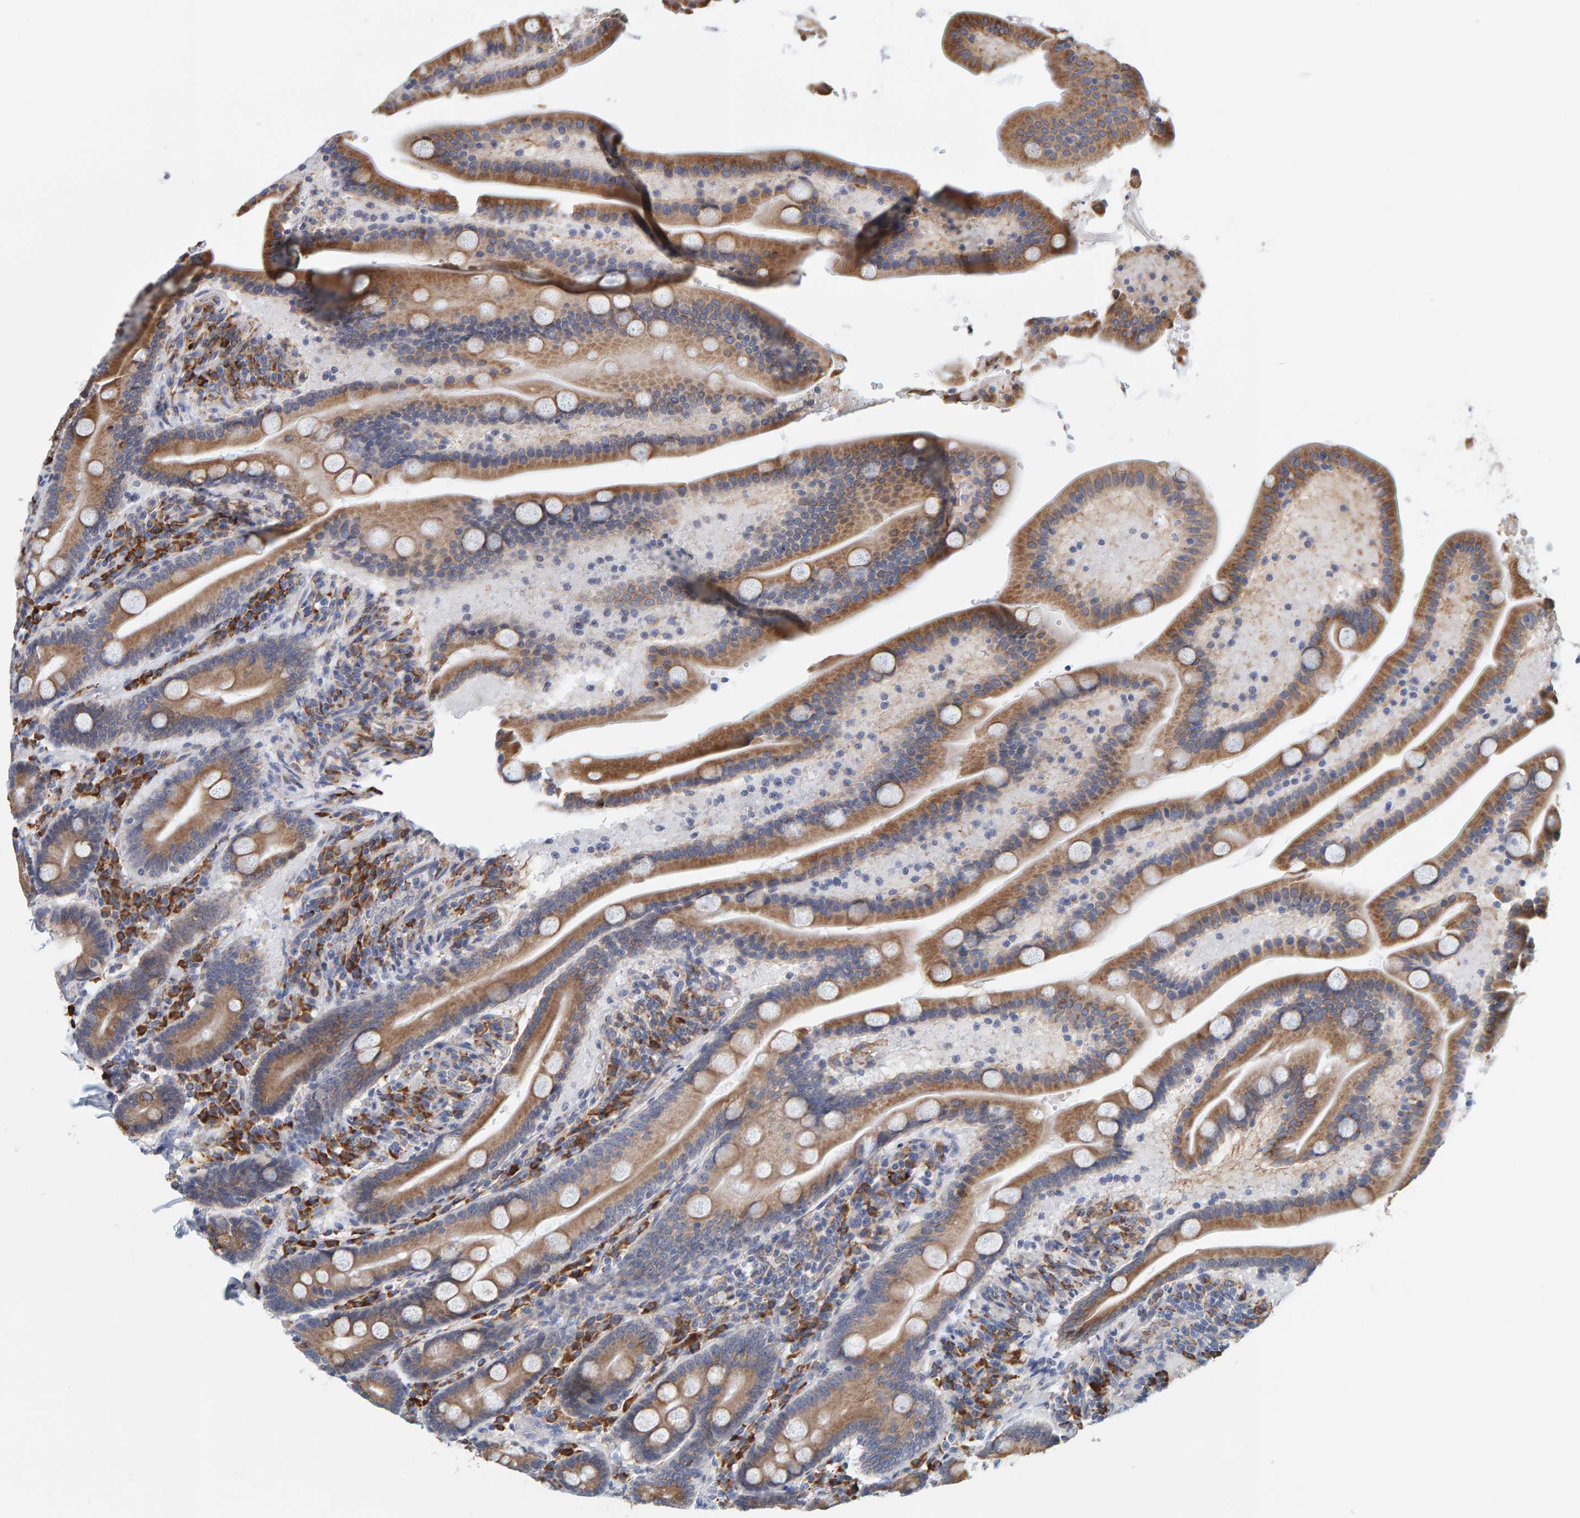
{"staining": {"intensity": "moderate", "quantity": ">75%", "location": "cytoplasmic/membranous"}, "tissue": "duodenum", "cell_type": "Glandular cells", "image_type": "normal", "snomed": [{"axis": "morphology", "description": "Normal tissue, NOS"}, {"axis": "topography", "description": "Duodenum"}], "caption": "A medium amount of moderate cytoplasmic/membranous positivity is seen in approximately >75% of glandular cells in normal duodenum.", "gene": "SGPL1", "patient": {"sex": "male", "age": 54}}